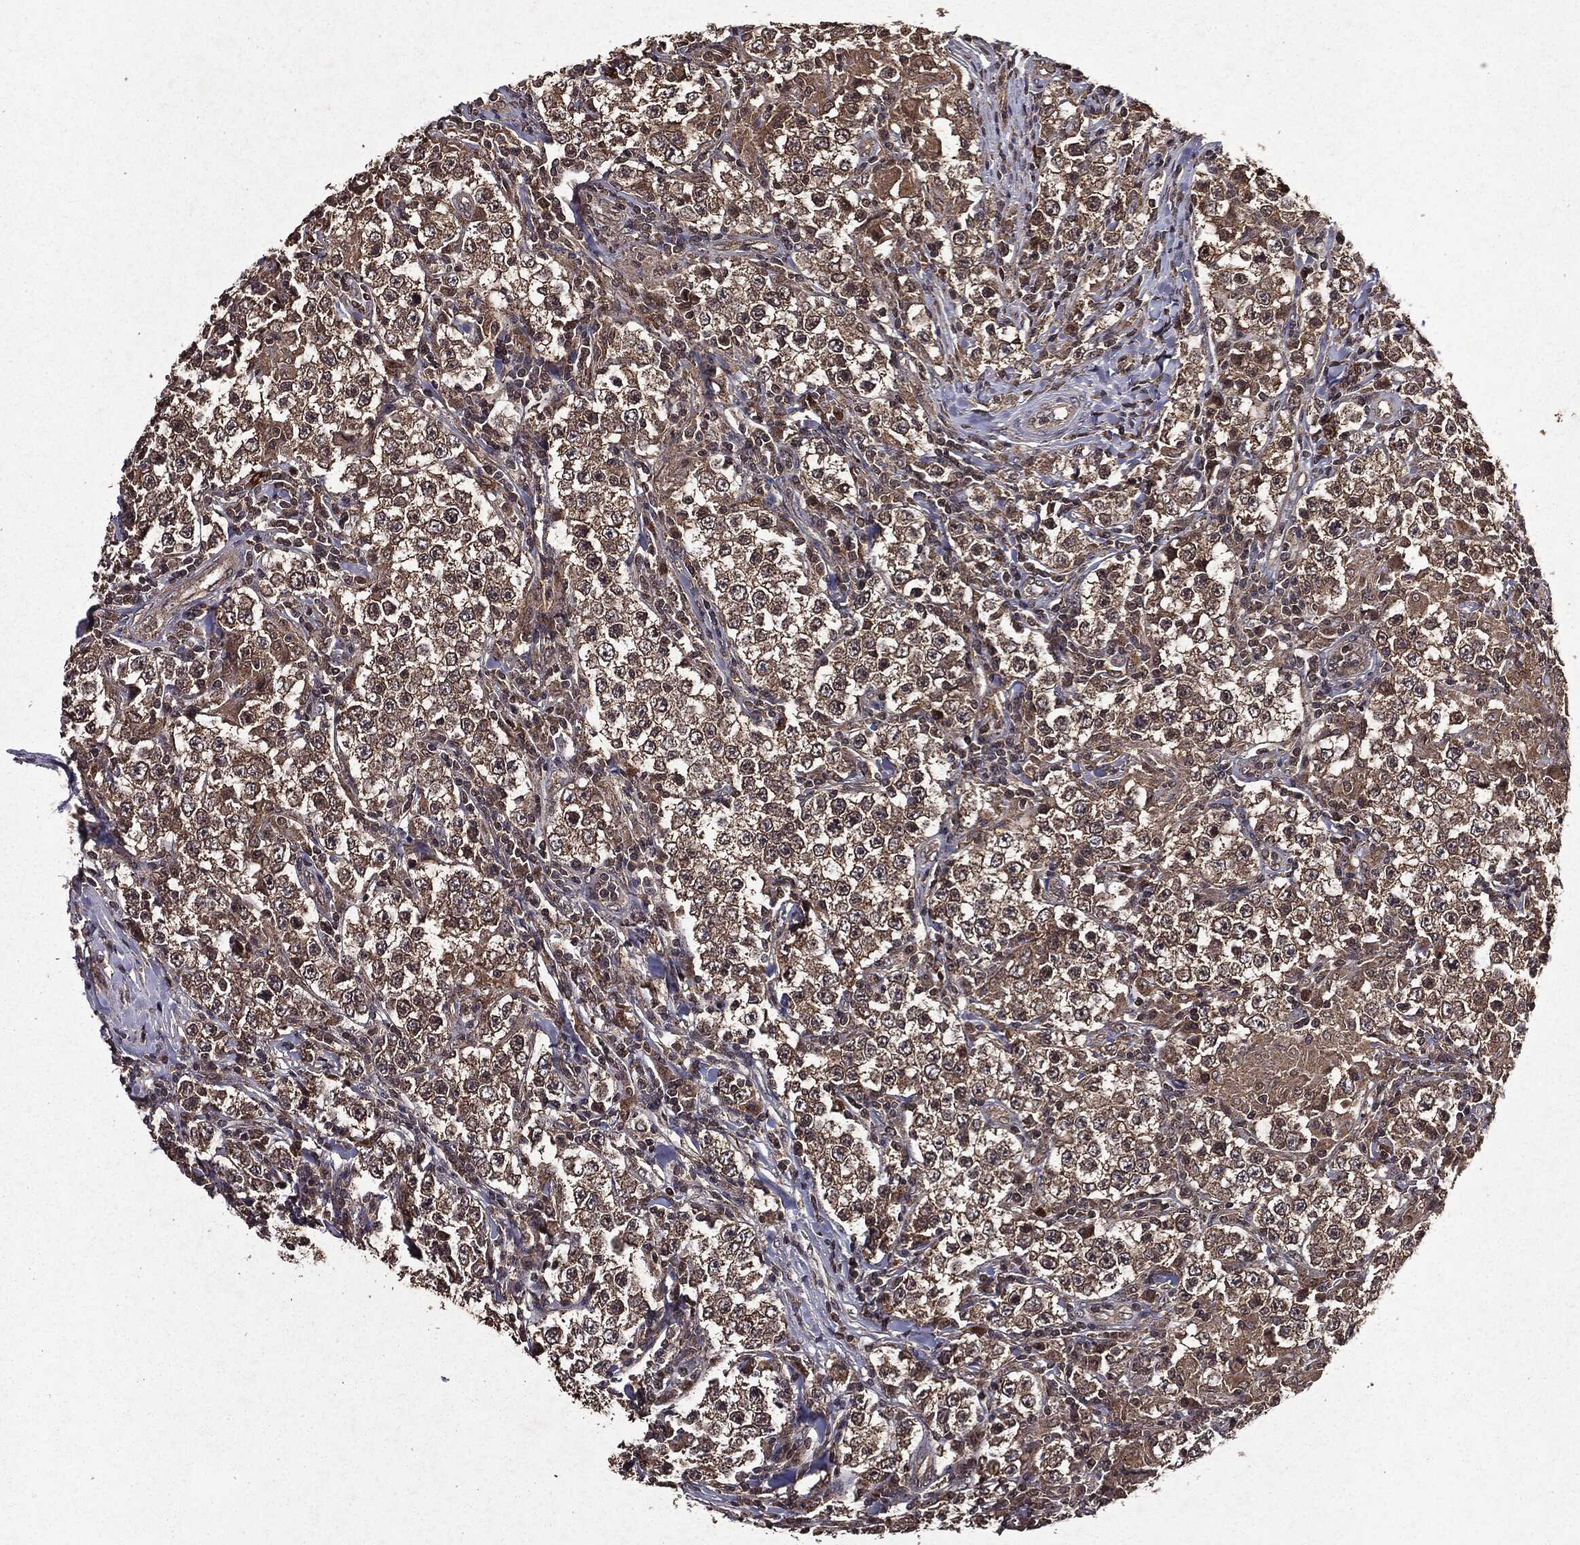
{"staining": {"intensity": "weak", "quantity": "25%-75%", "location": "cytoplasmic/membranous"}, "tissue": "testis cancer", "cell_type": "Tumor cells", "image_type": "cancer", "snomed": [{"axis": "morphology", "description": "Seminoma, NOS"}, {"axis": "morphology", "description": "Carcinoma, Embryonal, NOS"}, {"axis": "topography", "description": "Testis"}], "caption": "Testis cancer stained for a protein exhibits weak cytoplasmic/membranous positivity in tumor cells.", "gene": "MTOR", "patient": {"sex": "male", "age": 41}}